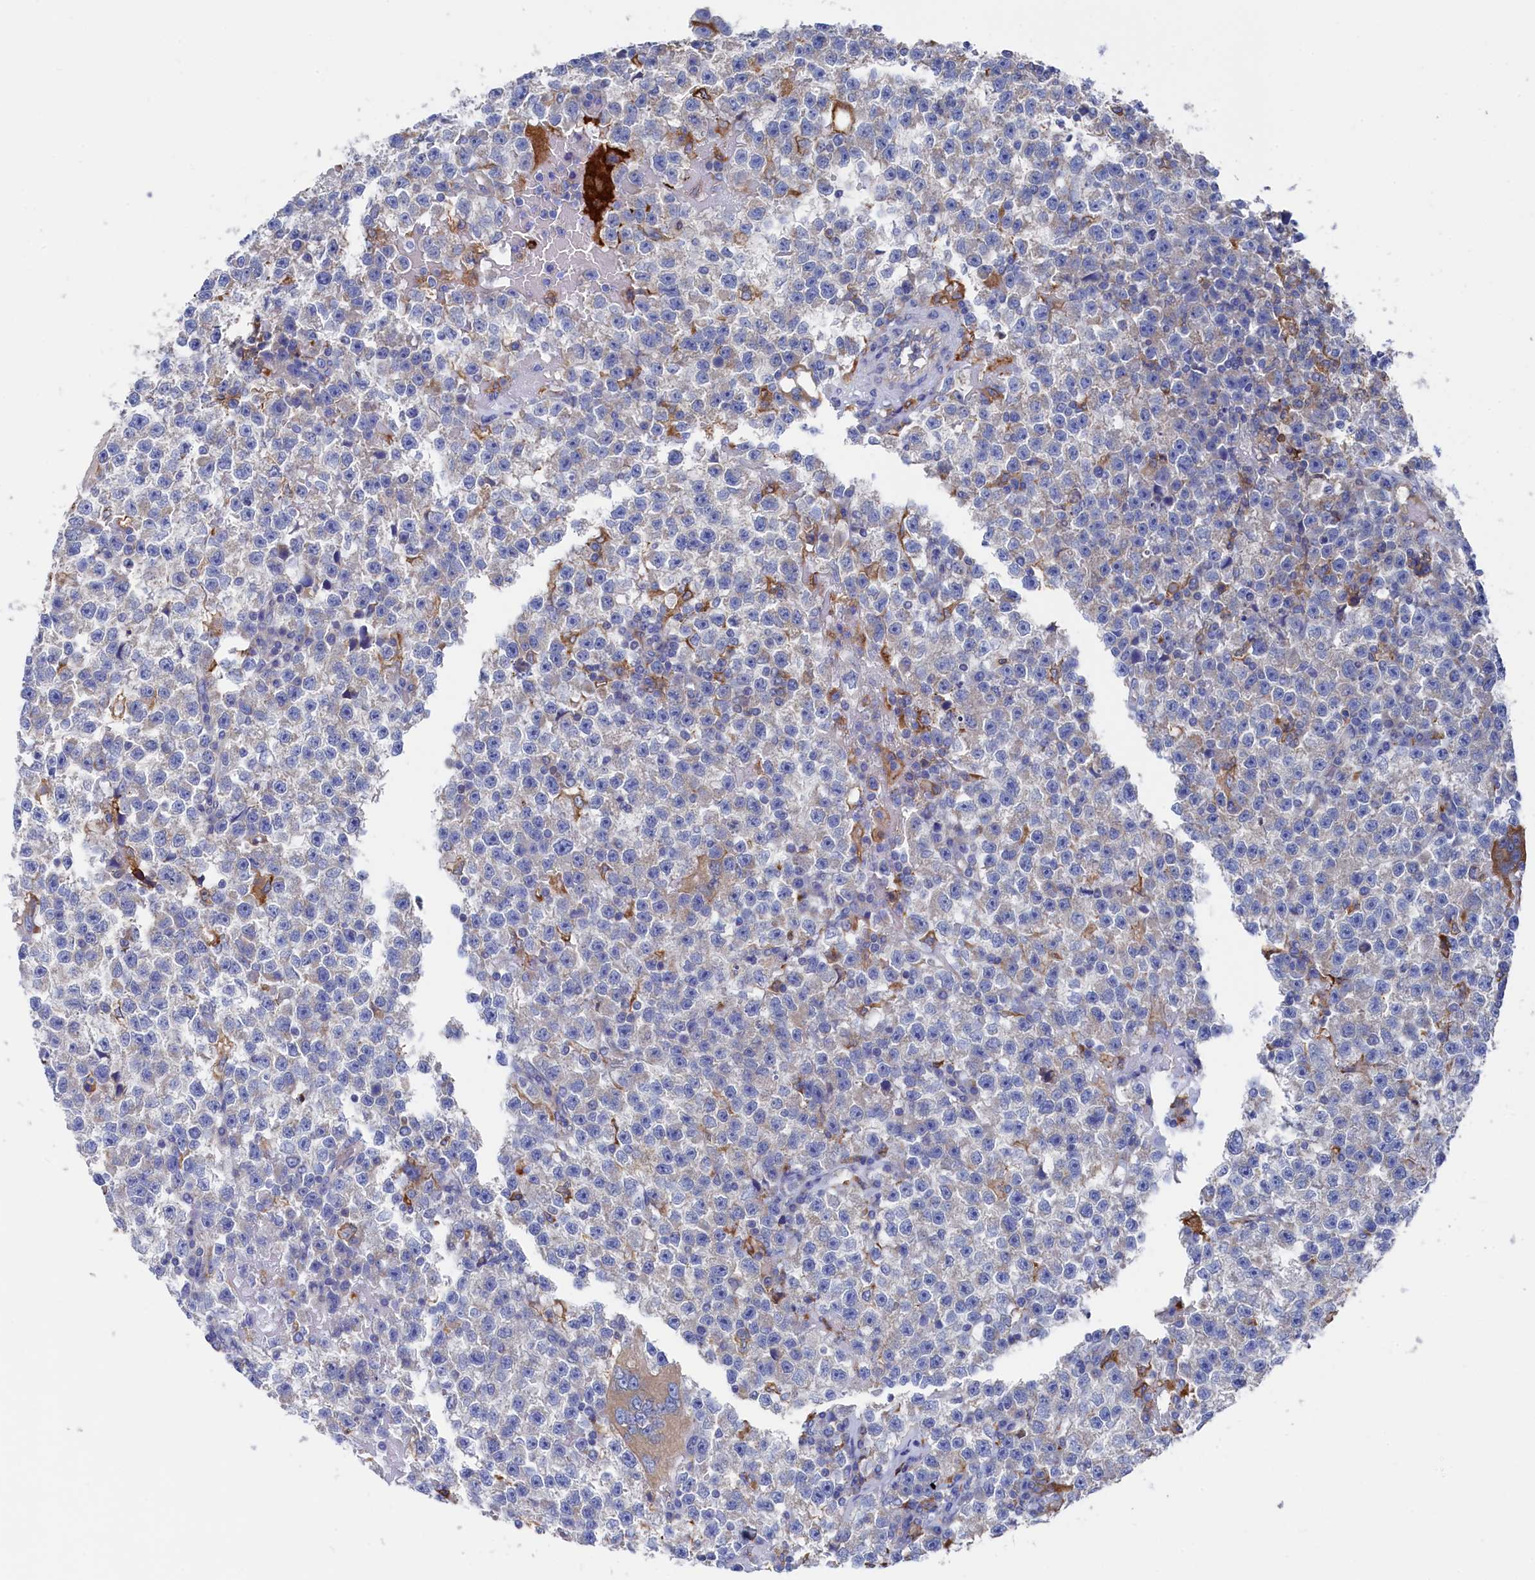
{"staining": {"intensity": "negative", "quantity": "none", "location": "none"}, "tissue": "testis cancer", "cell_type": "Tumor cells", "image_type": "cancer", "snomed": [{"axis": "morphology", "description": "Seminoma, NOS"}, {"axis": "topography", "description": "Testis"}], "caption": "Histopathology image shows no significant protein positivity in tumor cells of testis seminoma.", "gene": "C12orf73", "patient": {"sex": "male", "age": 22}}